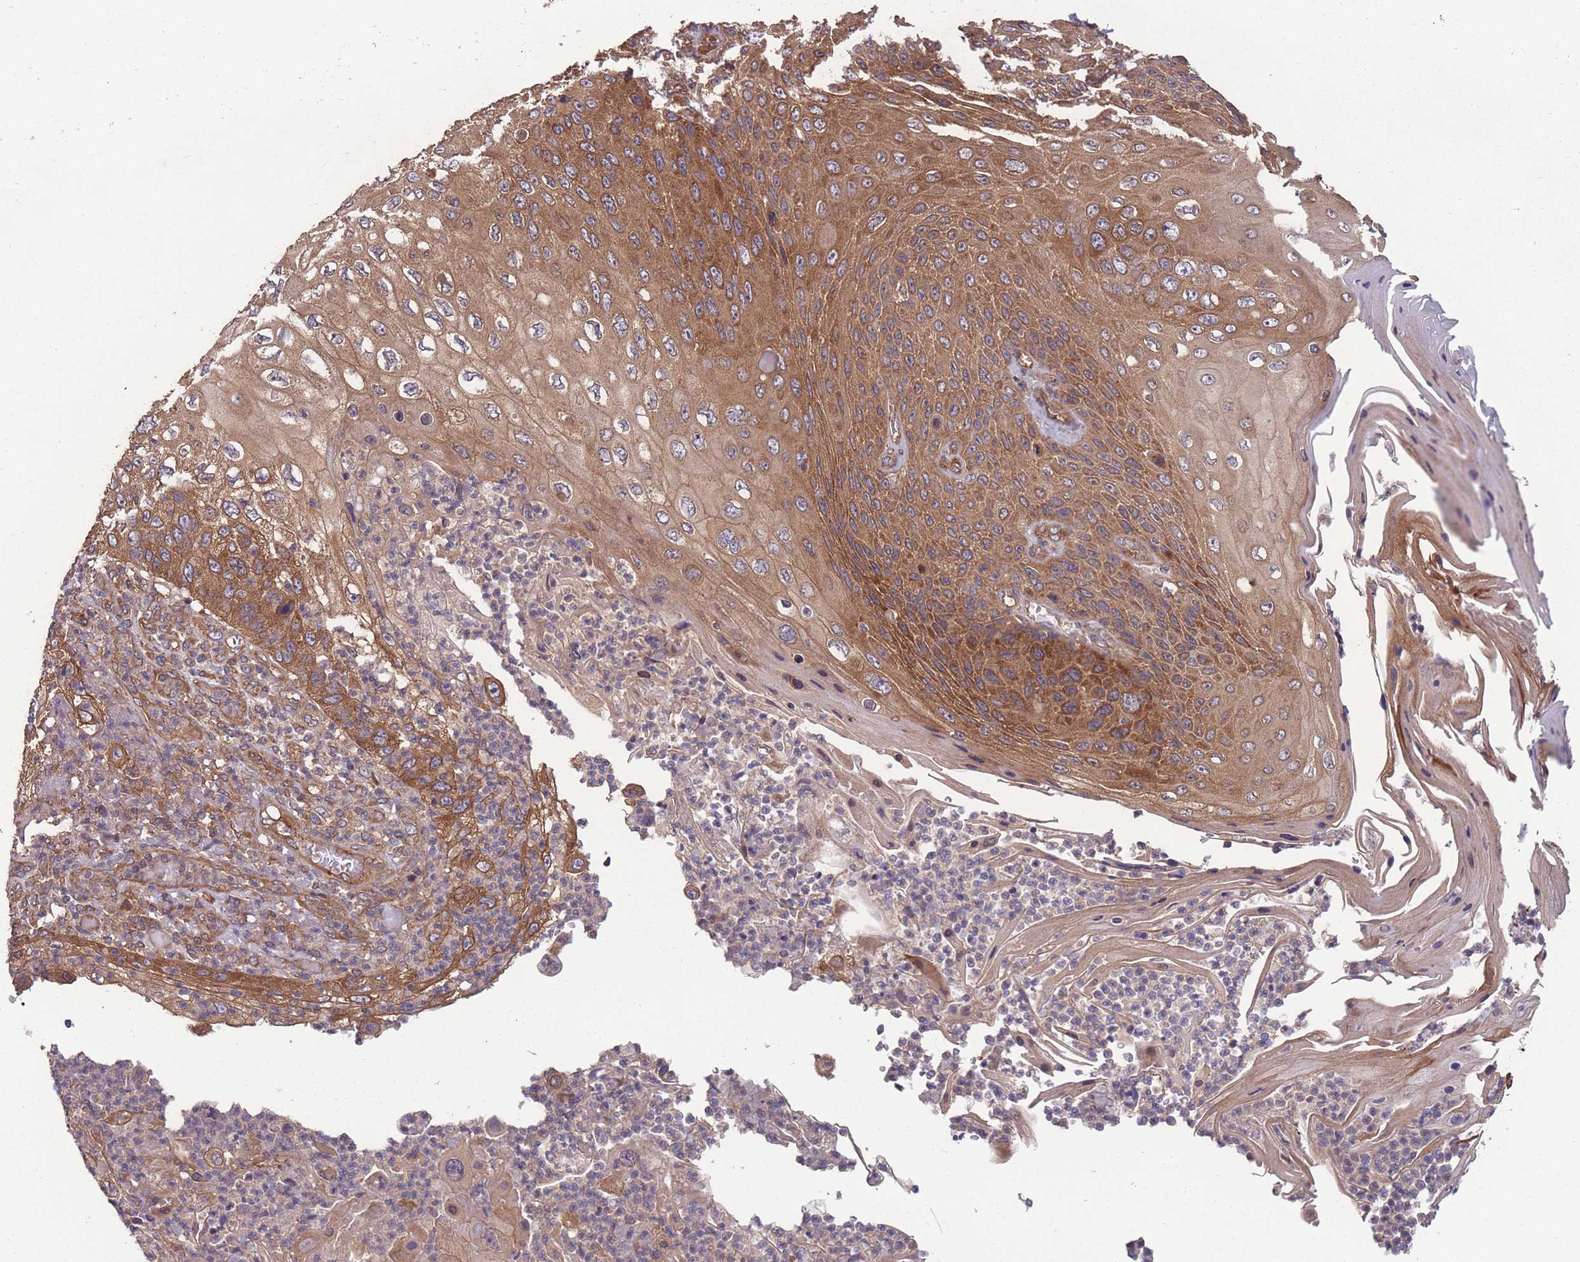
{"staining": {"intensity": "moderate", "quantity": ">75%", "location": "cytoplasmic/membranous"}, "tissue": "skin cancer", "cell_type": "Tumor cells", "image_type": "cancer", "snomed": [{"axis": "morphology", "description": "Squamous cell carcinoma, NOS"}, {"axis": "topography", "description": "Skin"}], "caption": "DAB (3,3'-diaminobenzidine) immunohistochemical staining of squamous cell carcinoma (skin) displays moderate cytoplasmic/membranous protein positivity in approximately >75% of tumor cells.", "gene": "ZPR1", "patient": {"sex": "female", "age": 88}}